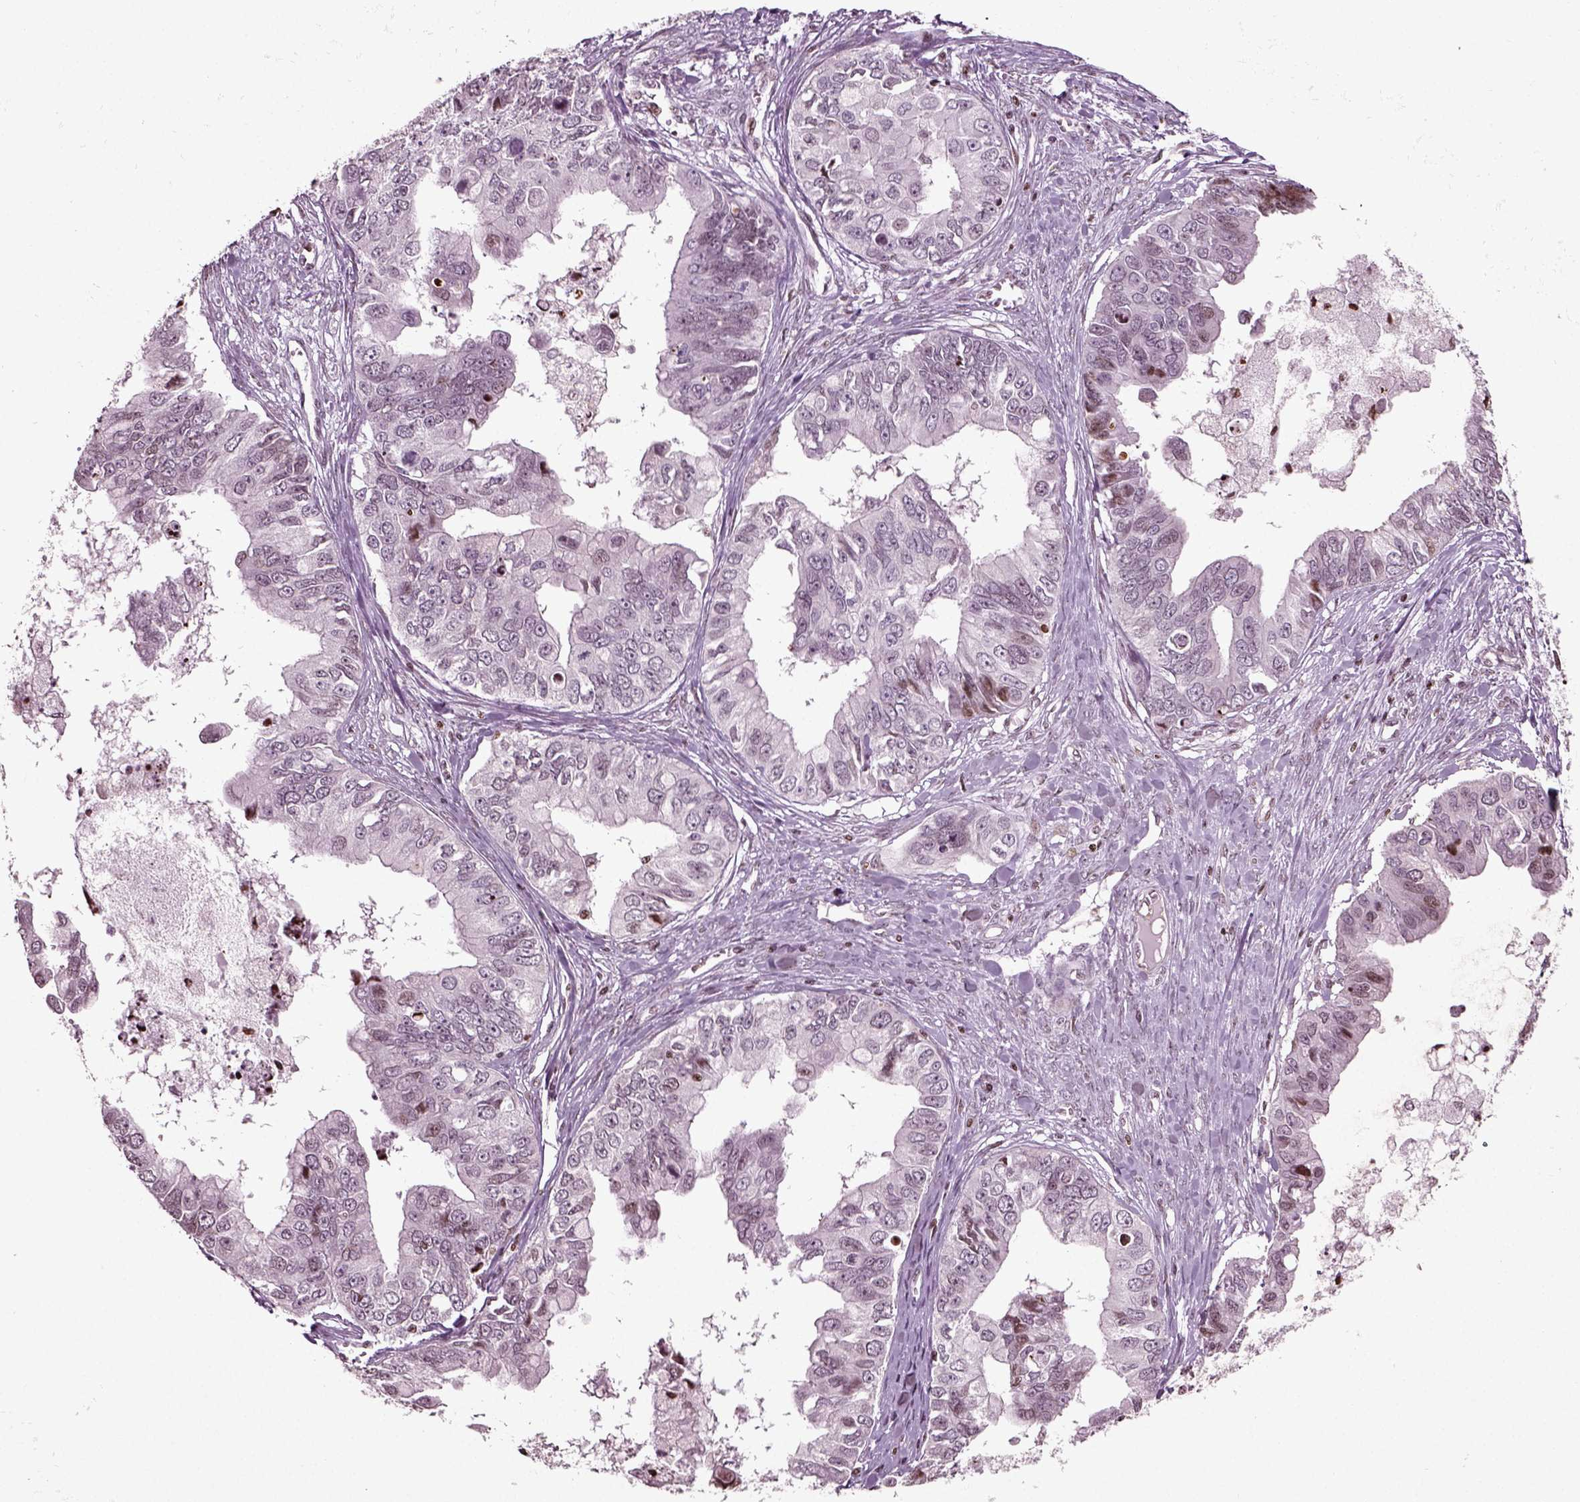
{"staining": {"intensity": "moderate", "quantity": "<25%", "location": "nuclear"}, "tissue": "ovarian cancer", "cell_type": "Tumor cells", "image_type": "cancer", "snomed": [{"axis": "morphology", "description": "Cystadenocarcinoma, mucinous, NOS"}, {"axis": "topography", "description": "Ovary"}], "caption": "Human mucinous cystadenocarcinoma (ovarian) stained with a protein marker exhibits moderate staining in tumor cells.", "gene": "HEYL", "patient": {"sex": "female", "age": 76}}